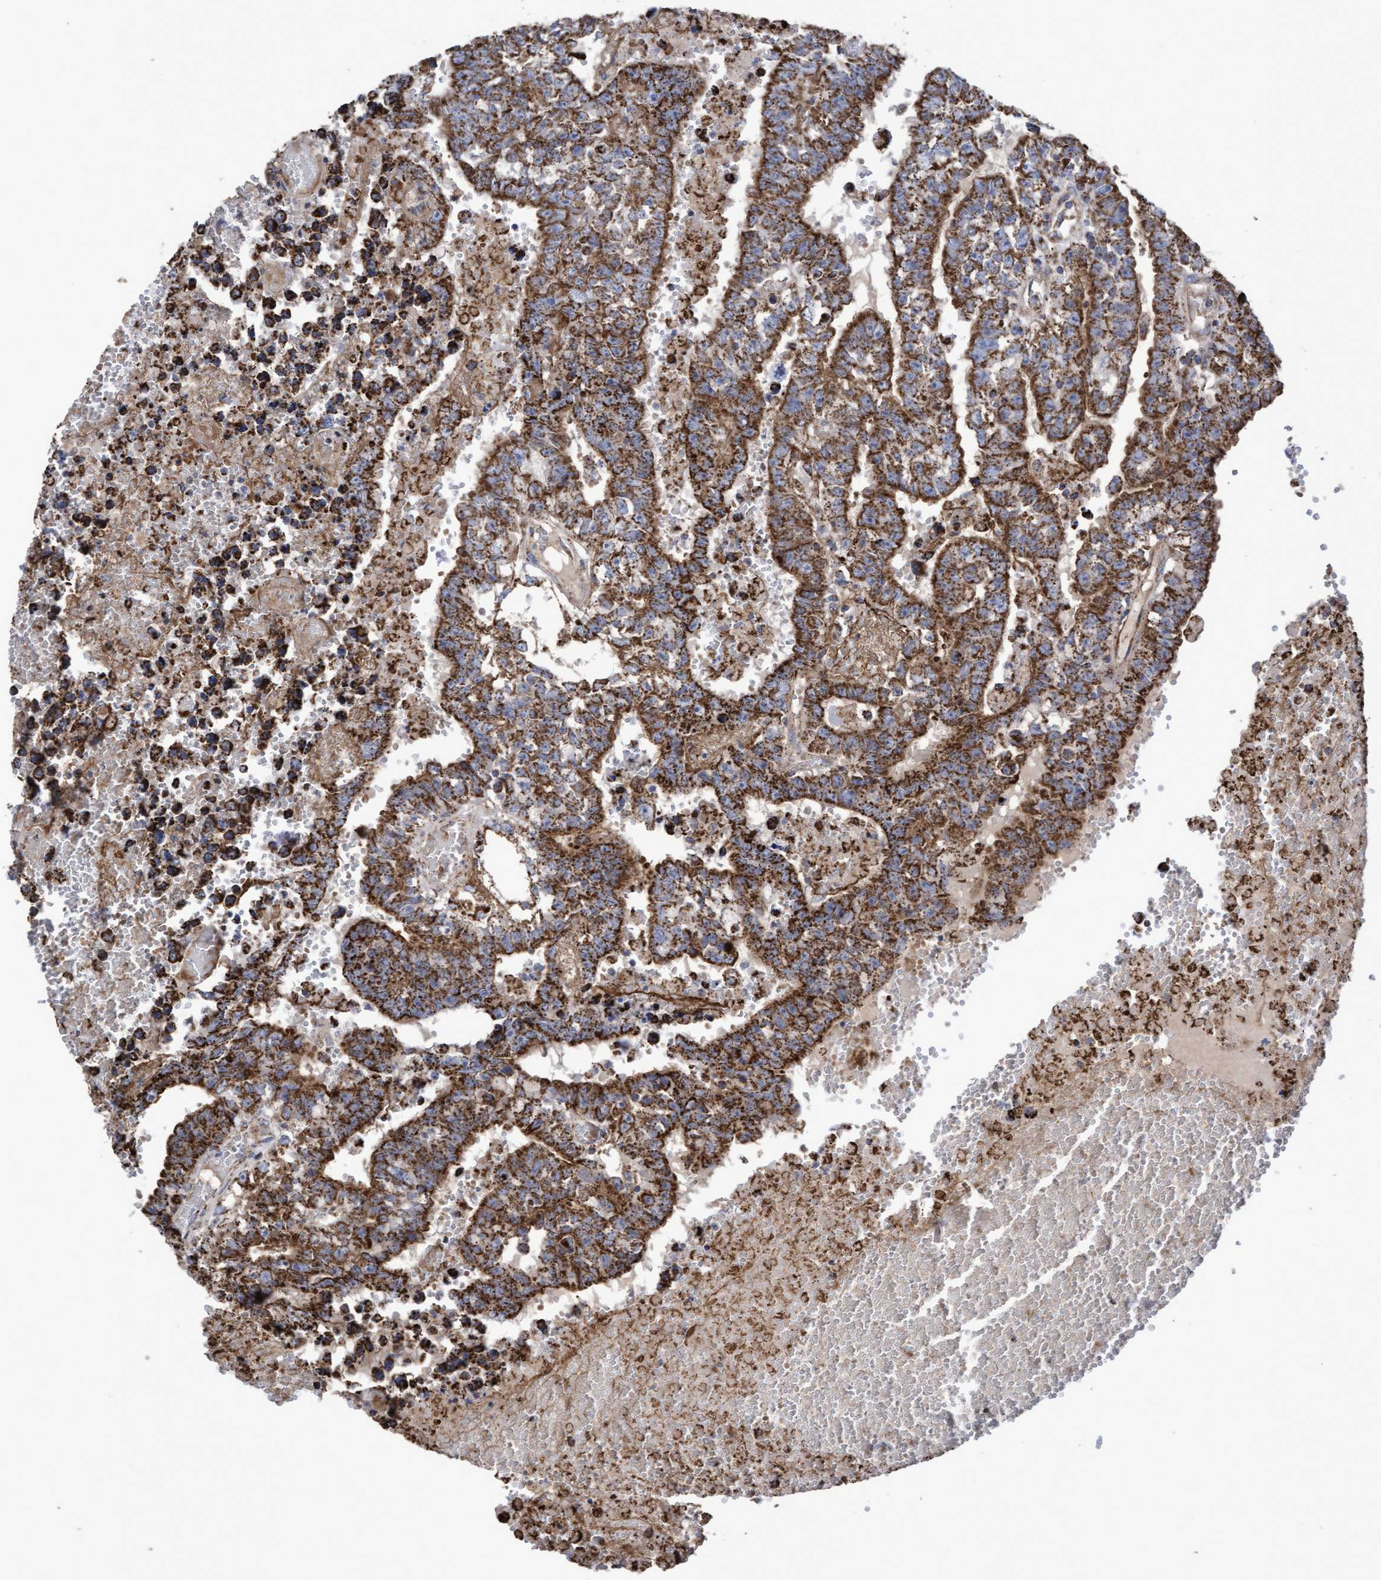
{"staining": {"intensity": "strong", "quantity": ">75%", "location": "cytoplasmic/membranous"}, "tissue": "testis cancer", "cell_type": "Tumor cells", "image_type": "cancer", "snomed": [{"axis": "morphology", "description": "Carcinoma, Embryonal, NOS"}, {"axis": "topography", "description": "Testis"}], "caption": "Protein staining of testis embryonal carcinoma tissue reveals strong cytoplasmic/membranous staining in approximately >75% of tumor cells.", "gene": "COBL", "patient": {"sex": "male", "age": 25}}